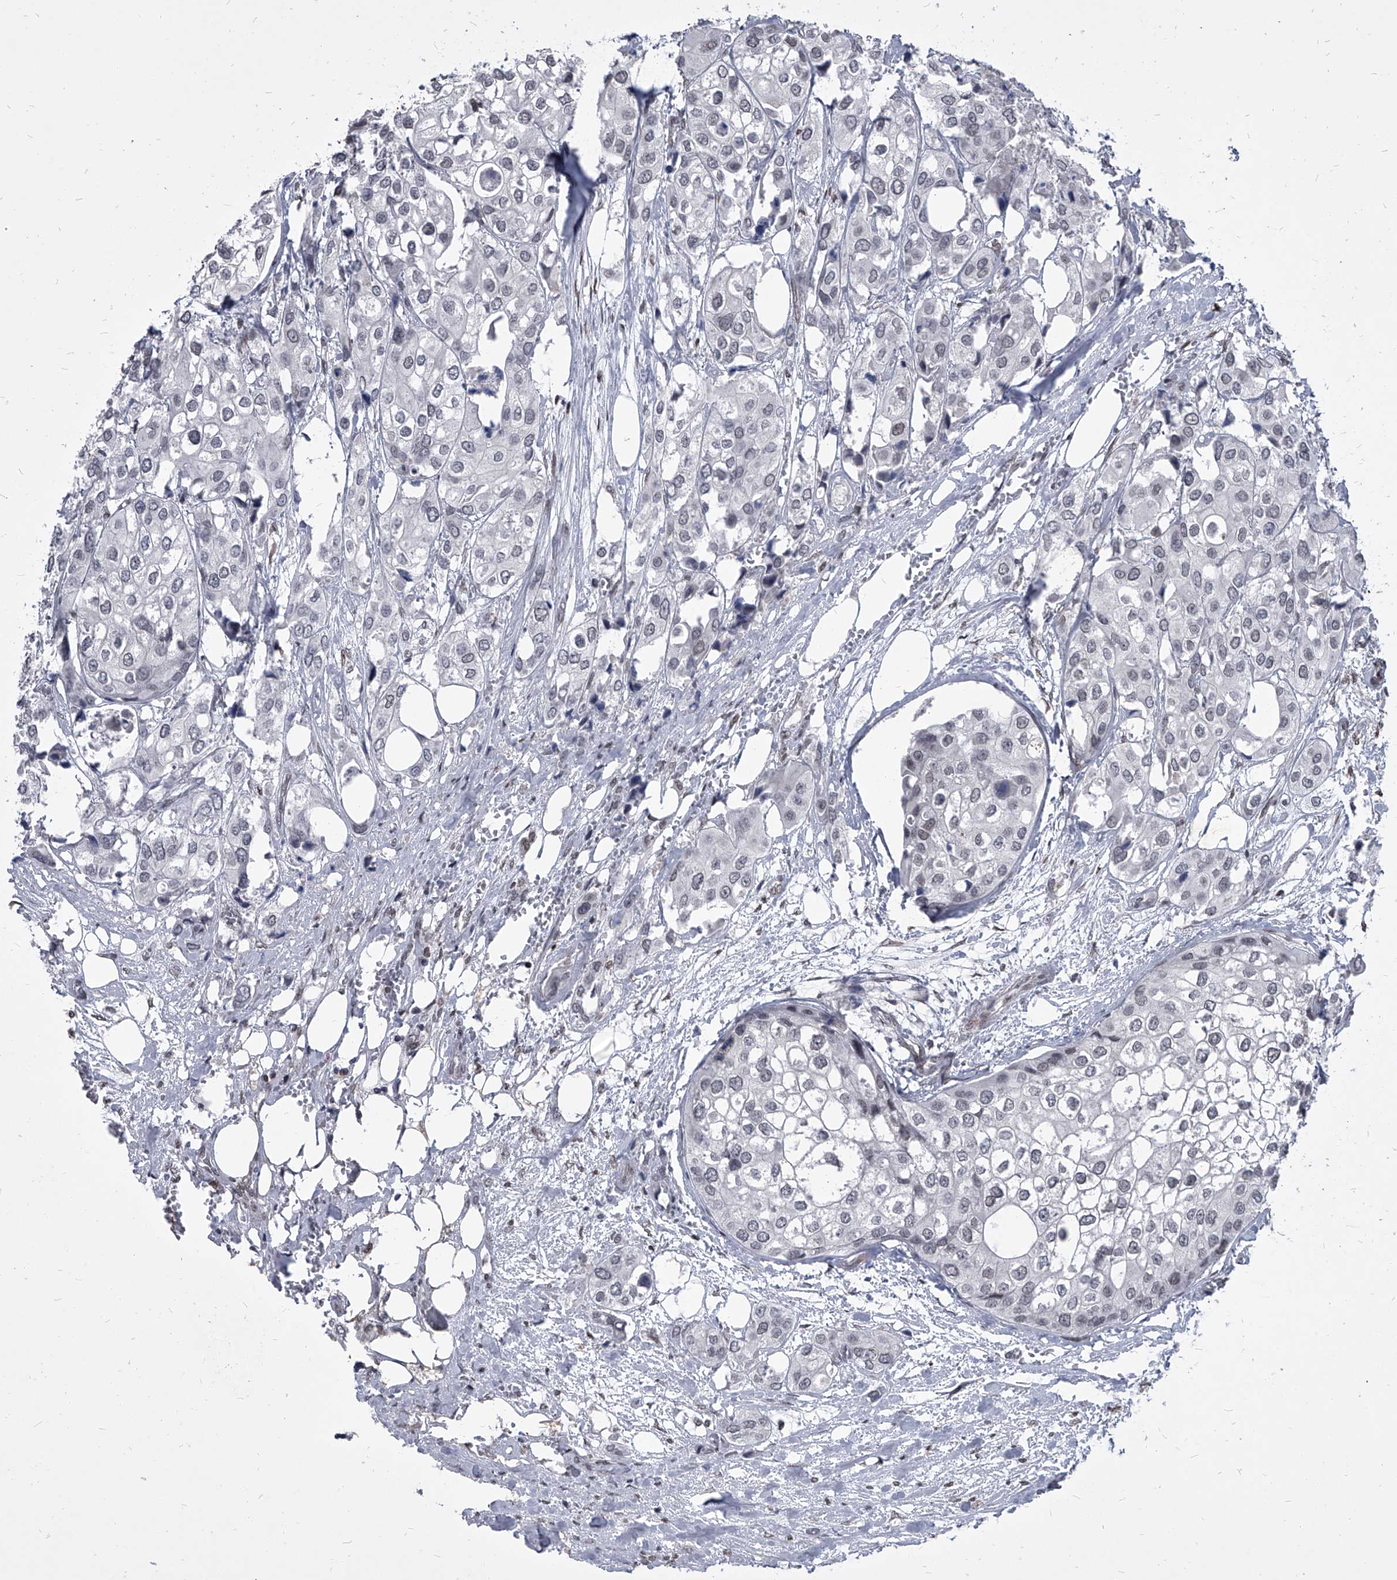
{"staining": {"intensity": "negative", "quantity": "none", "location": "none"}, "tissue": "urothelial cancer", "cell_type": "Tumor cells", "image_type": "cancer", "snomed": [{"axis": "morphology", "description": "Urothelial carcinoma, High grade"}, {"axis": "topography", "description": "Urinary bladder"}], "caption": "An image of high-grade urothelial carcinoma stained for a protein displays no brown staining in tumor cells. Brightfield microscopy of immunohistochemistry (IHC) stained with DAB (3,3'-diaminobenzidine) (brown) and hematoxylin (blue), captured at high magnification.", "gene": "PPIL4", "patient": {"sex": "male", "age": 64}}